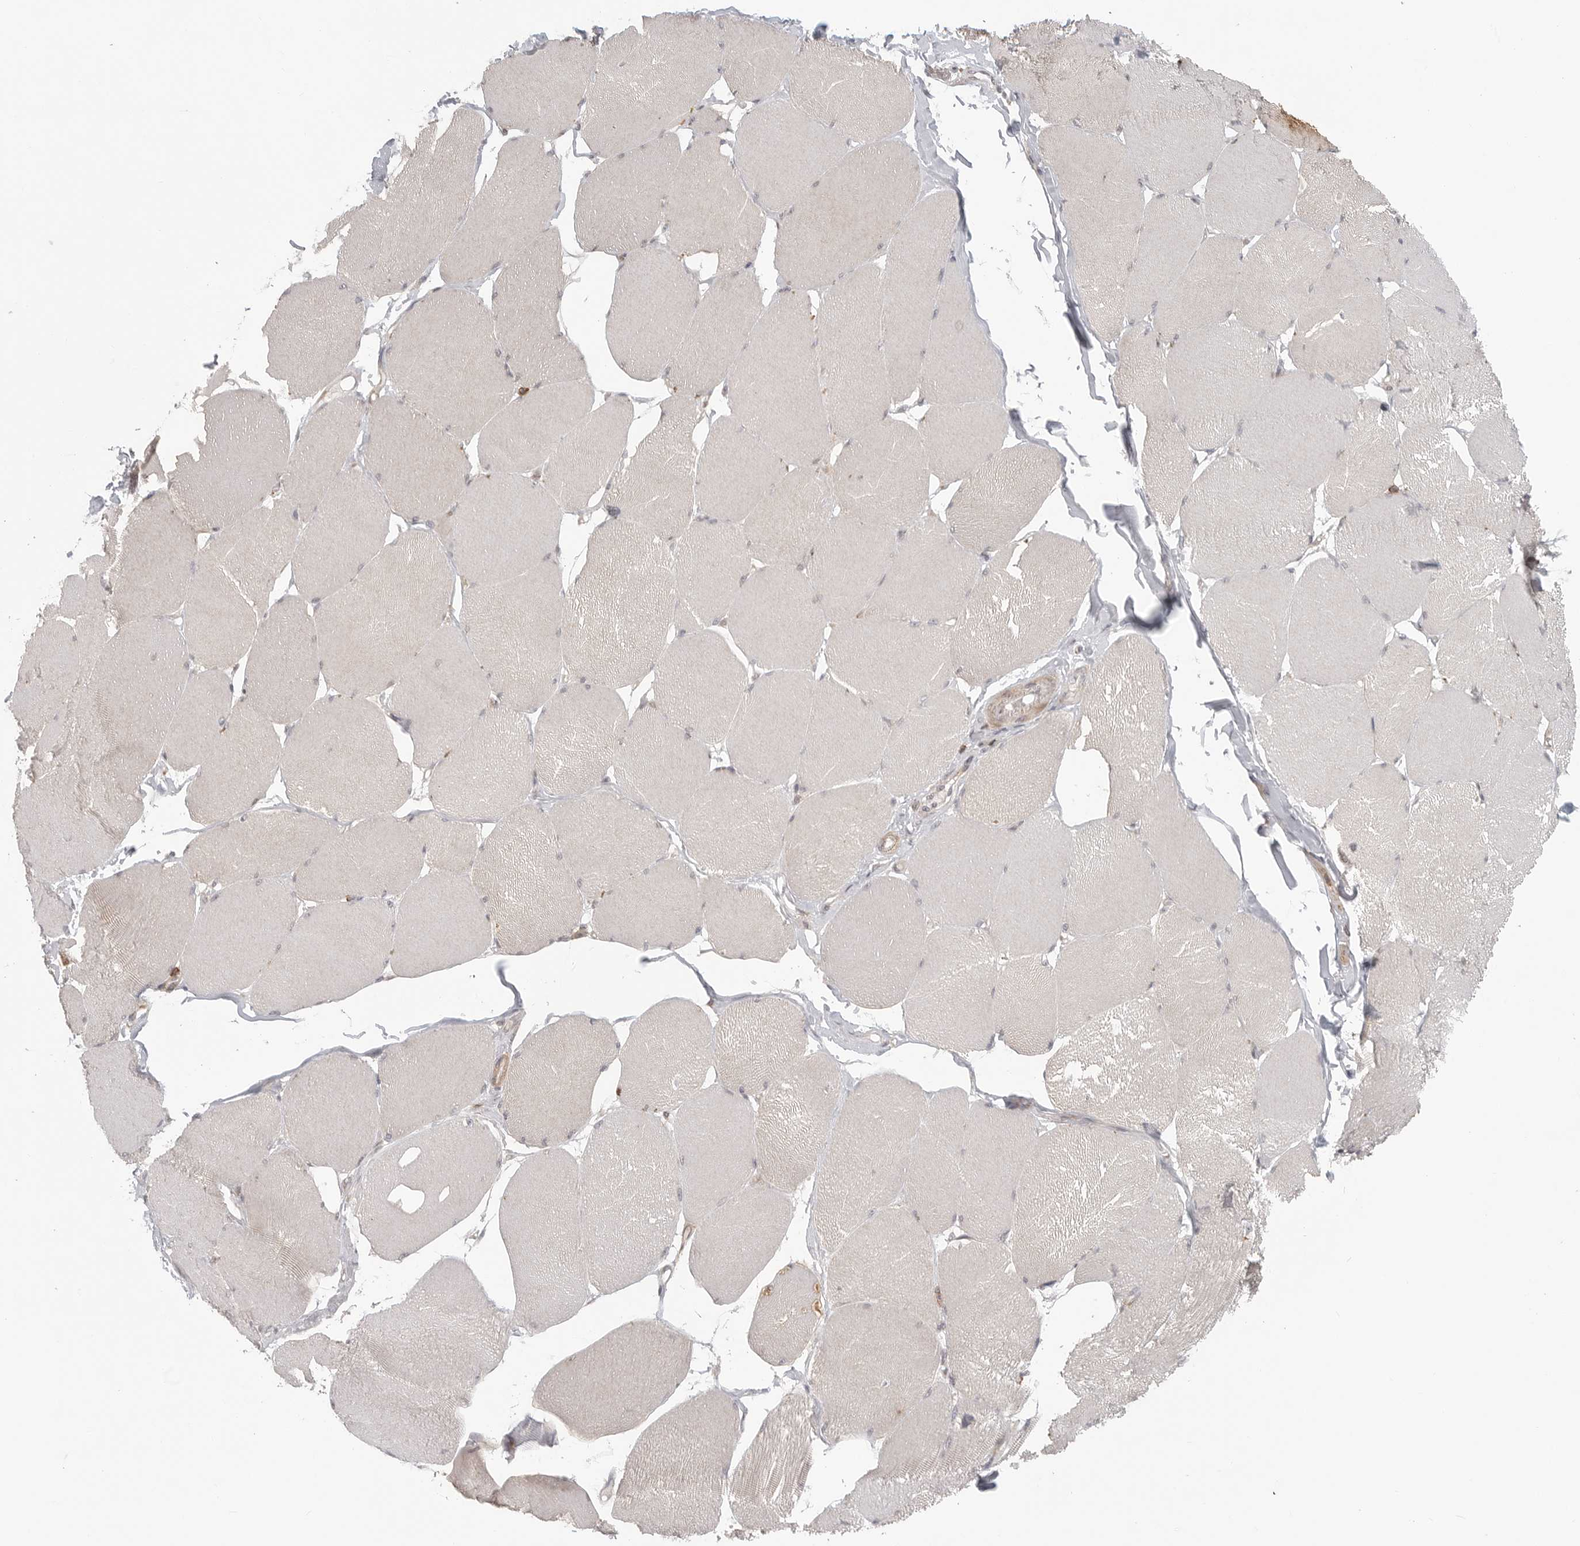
{"staining": {"intensity": "weak", "quantity": "<25%", "location": "cytoplasmic/membranous"}, "tissue": "skeletal muscle", "cell_type": "Myocytes", "image_type": "normal", "snomed": [{"axis": "morphology", "description": "Normal tissue, NOS"}, {"axis": "topography", "description": "Skin"}, {"axis": "topography", "description": "Skeletal muscle"}], "caption": "This photomicrograph is of unremarkable skeletal muscle stained with immunohistochemistry (IHC) to label a protein in brown with the nuclei are counter-stained blue. There is no staining in myocytes. Nuclei are stained in blue.", "gene": "SH3KBP1", "patient": {"sex": "male", "age": 83}}